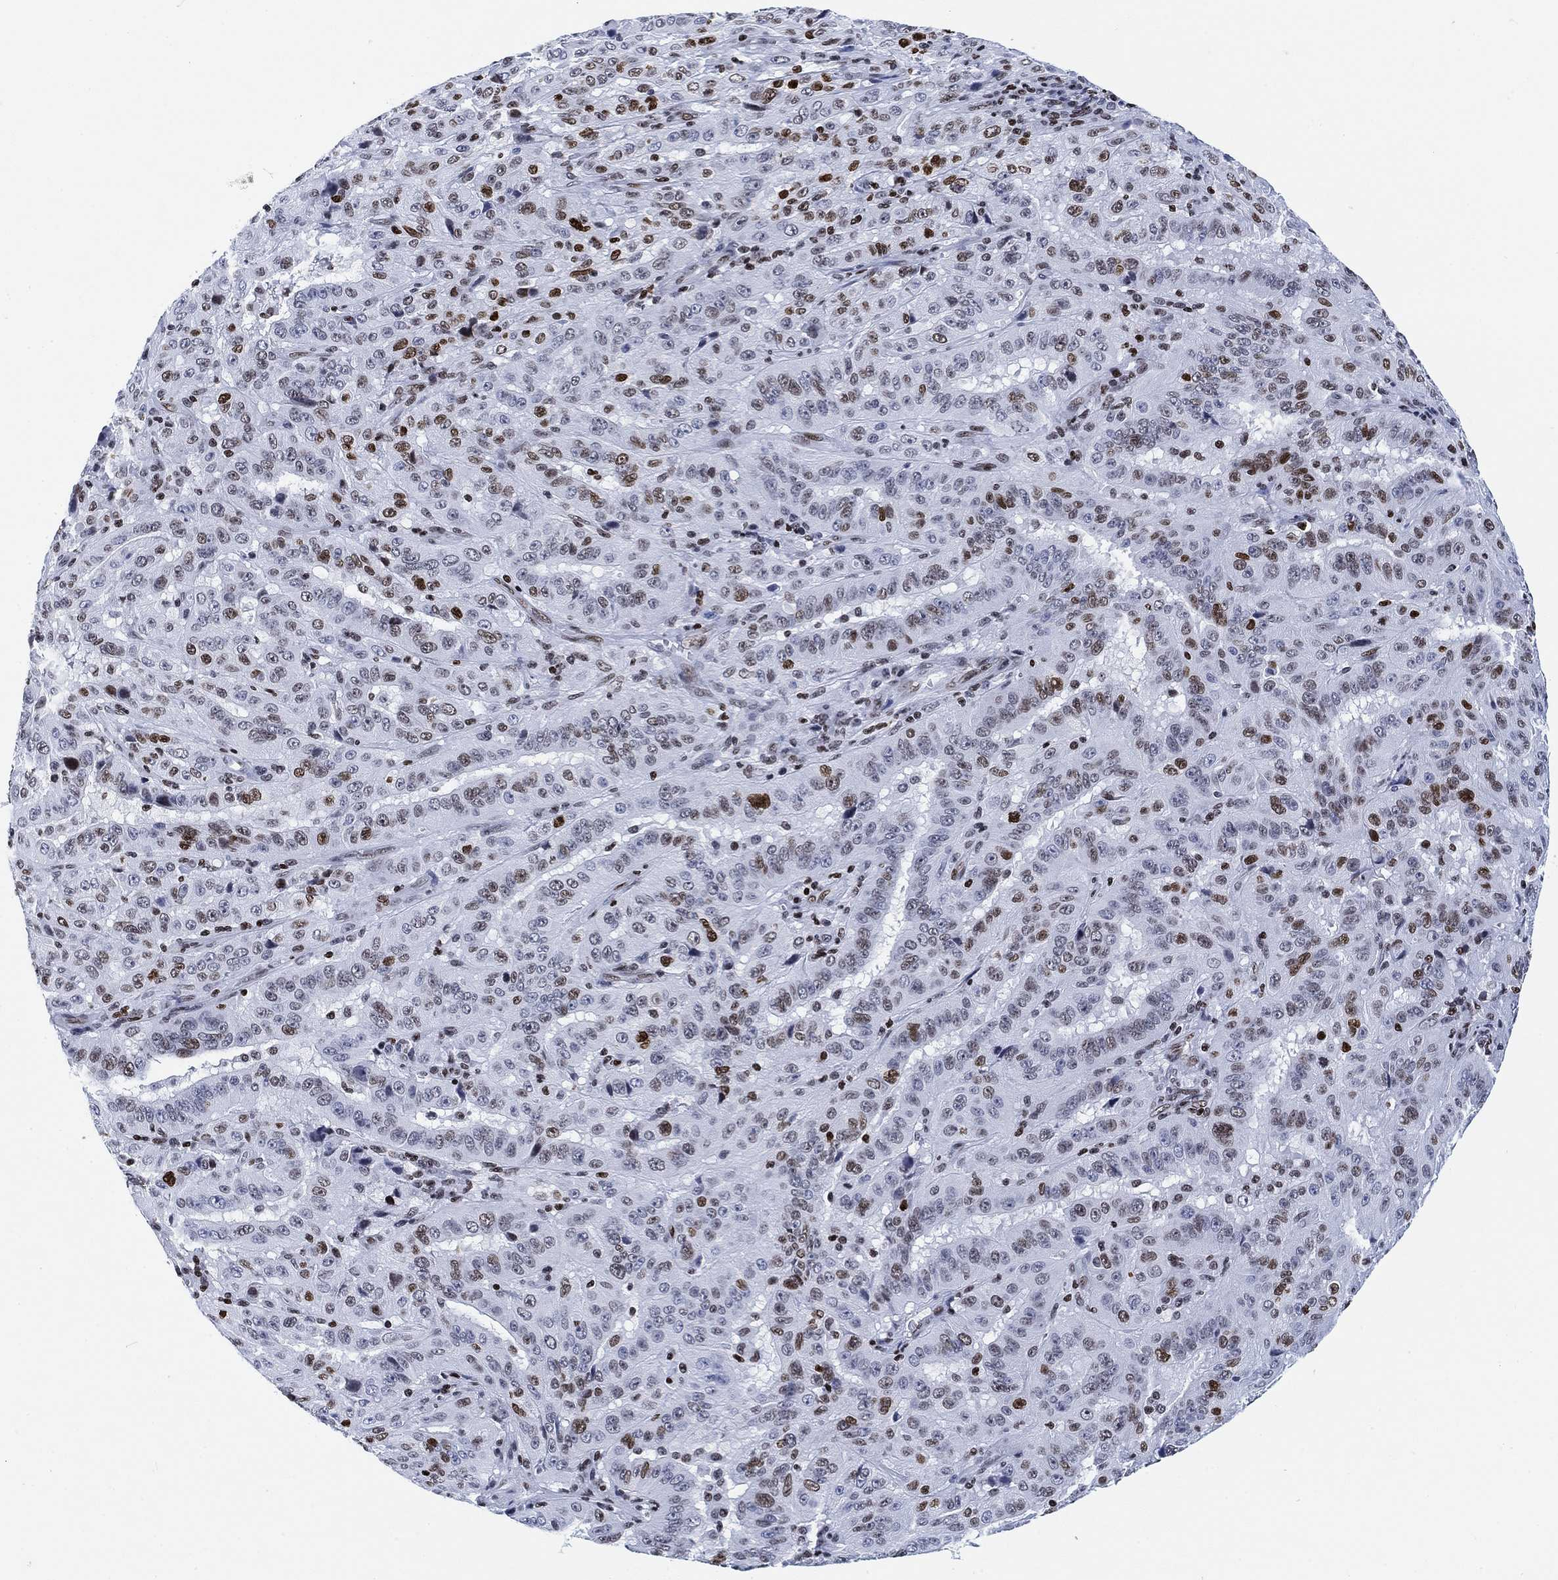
{"staining": {"intensity": "moderate", "quantity": "<25%", "location": "nuclear"}, "tissue": "pancreatic cancer", "cell_type": "Tumor cells", "image_type": "cancer", "snomed": [{"axis": "morphology", "description": "Adenocarcinoma, NOS"}, {"axis": "topography", "description": "Pancreas"}], "caption": "The immunohistochemical stain labels moderate nuclear staining in tumor cells of adenocarcinoma (pancreatic) tissue.", "gene": "H1-10", "patient": {"sex": "male", "age": 63}}